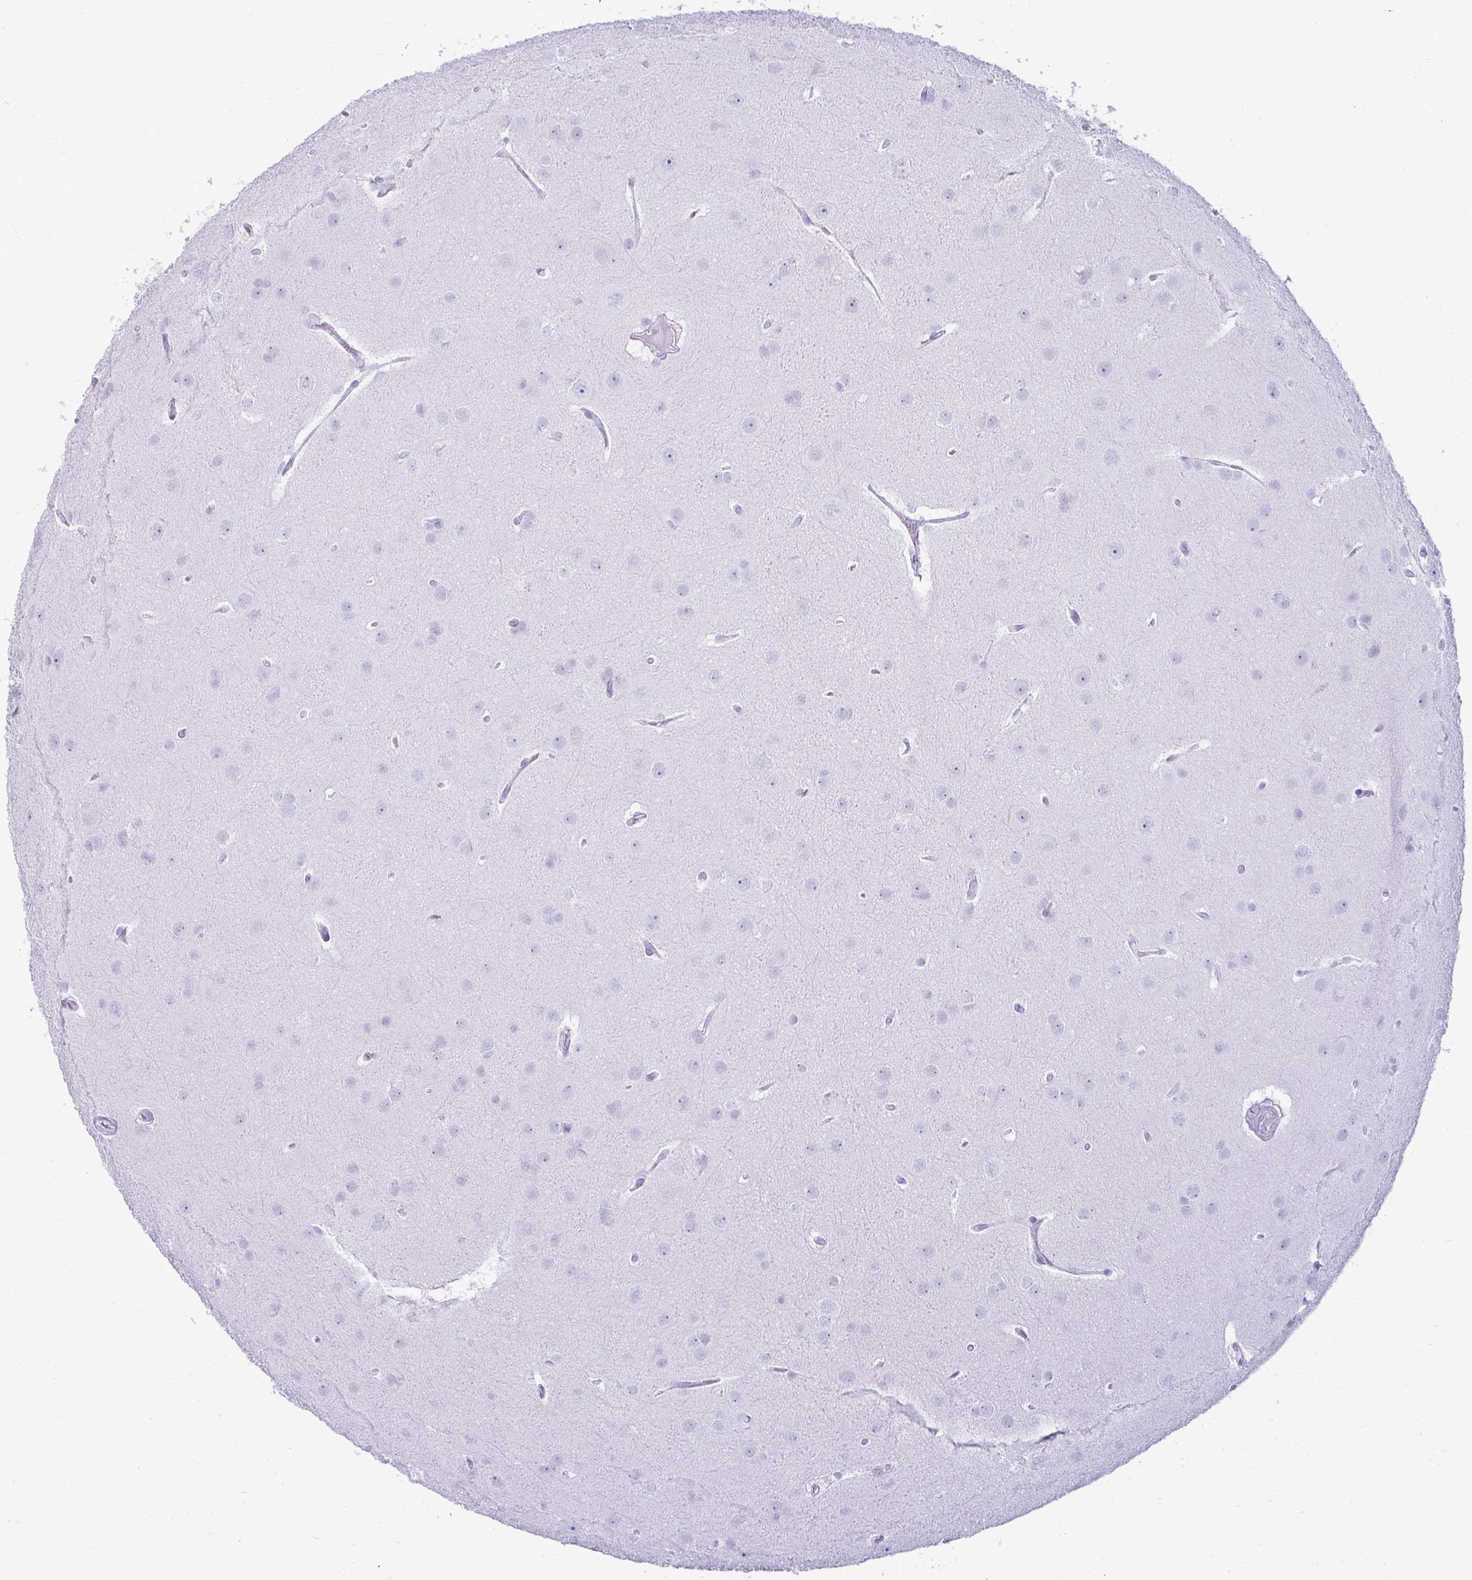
{"staining": {"intensity": "negative", "quantity": "none", "location": "none"}, "tissue": "glioma", "cell_type": "Tumor cells", "image_type": "cancer", "snomed": [{"axis": "morphology", "description": "Glioma, malignant, Low grade"}, {"axis": "topography", "description": "Brain"}], "caption": "Tumor cells show no significant staining in malignant low-grade glioma.", "gene": "CLGN", "patient": {"sex": "female", "age": 32}}